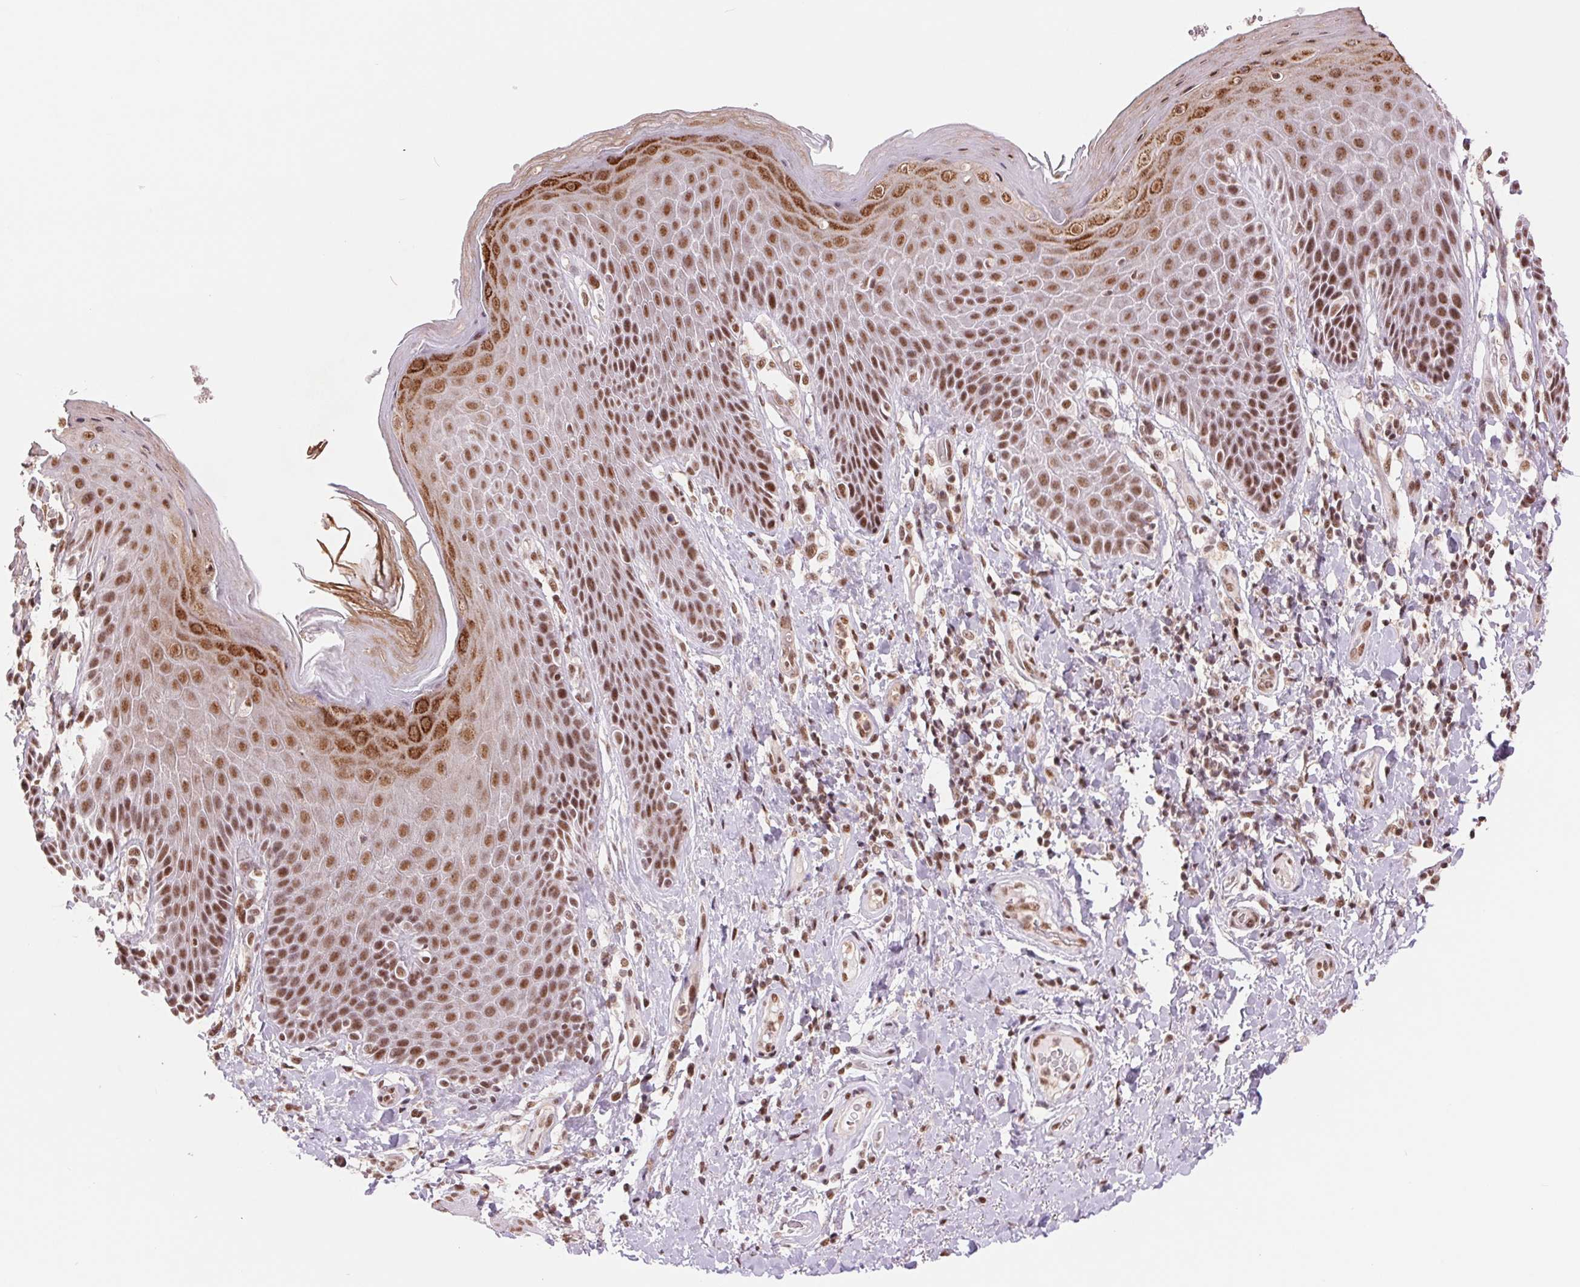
{"staining": {"intensity": "strong", "quantity": ">75%", "location": "cytoplasmic/membranous,nuclear"}, "tissue": "skin", "cell_type": "Epidermal cells", "image_type": "normal", "snomed": [{"axis": "morphology", "description": "Normal tissue, NOS"}, {"axis": "topography", "description": "Anal"}, {"axis": "topography", "description": "Peripheral nerve tissue"}], "caption": "The histopathology image reveals a brown stain indicating the presence of a protein in the cytoplasmic/membranous,nuclear of epidermal cells in skin.", "gene": "SREK1", "patient": {"sex": "male", "age": 51}}